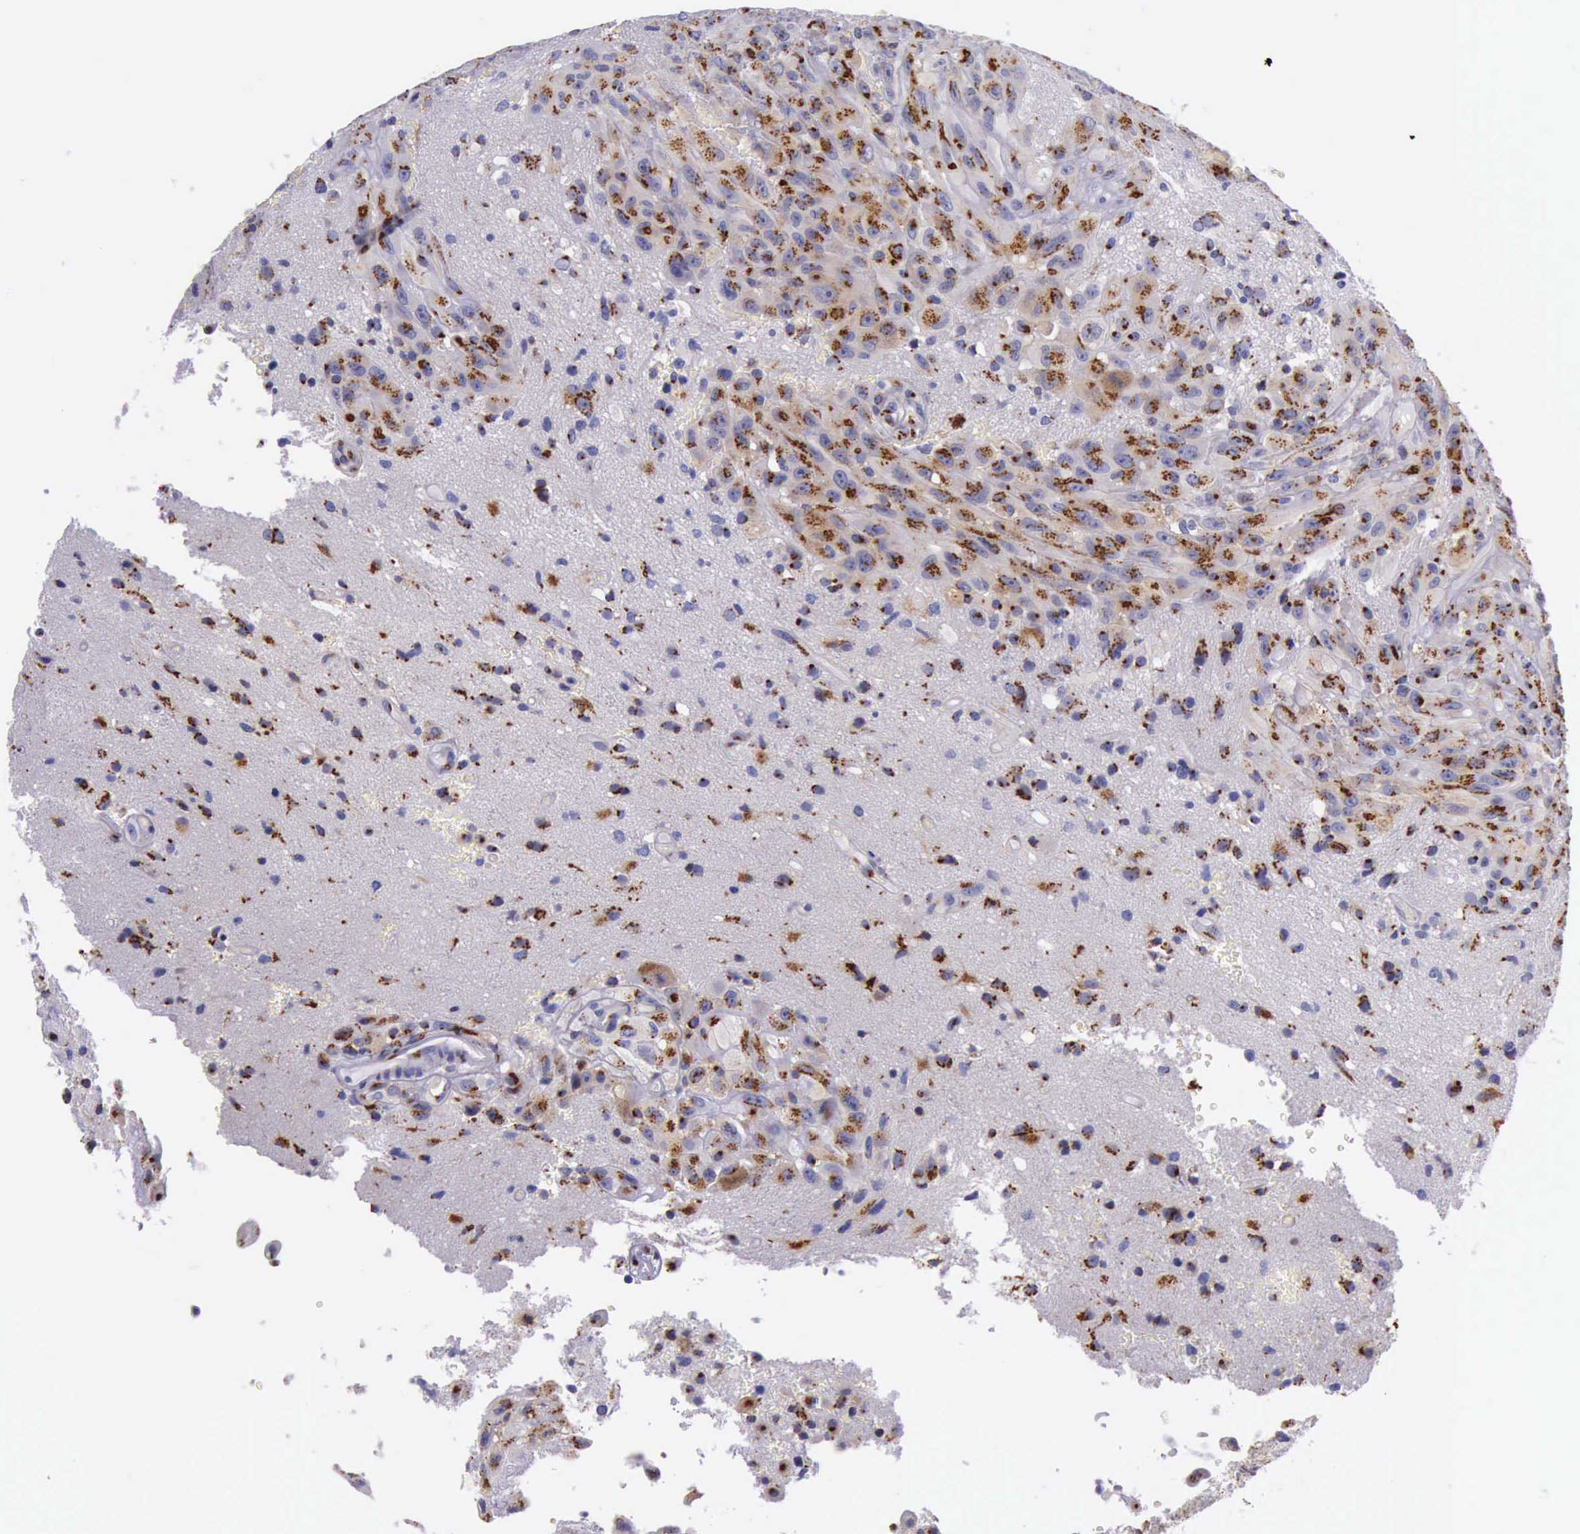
{"staining": {"intensity": "strong", "quantity": ">75%", "location": "cytoplasmic/membranous"}, "tissue": "glioma", "cell_type": "Tumor cells", "image_type": "cancer", "snomed": [{"axis": "morphology", "description": "Glioma, malignant, High grade"}, {"axis": "topography", "description": "Brain"}], "caption": "The immunohistochemical stain highlights strong cytoplasmic/membranous positivity in tumor cells of malignant glioma (high-grade) tissue.", "gene": "GOLGA5", "patient": {"sex": "male", "age": 48}}